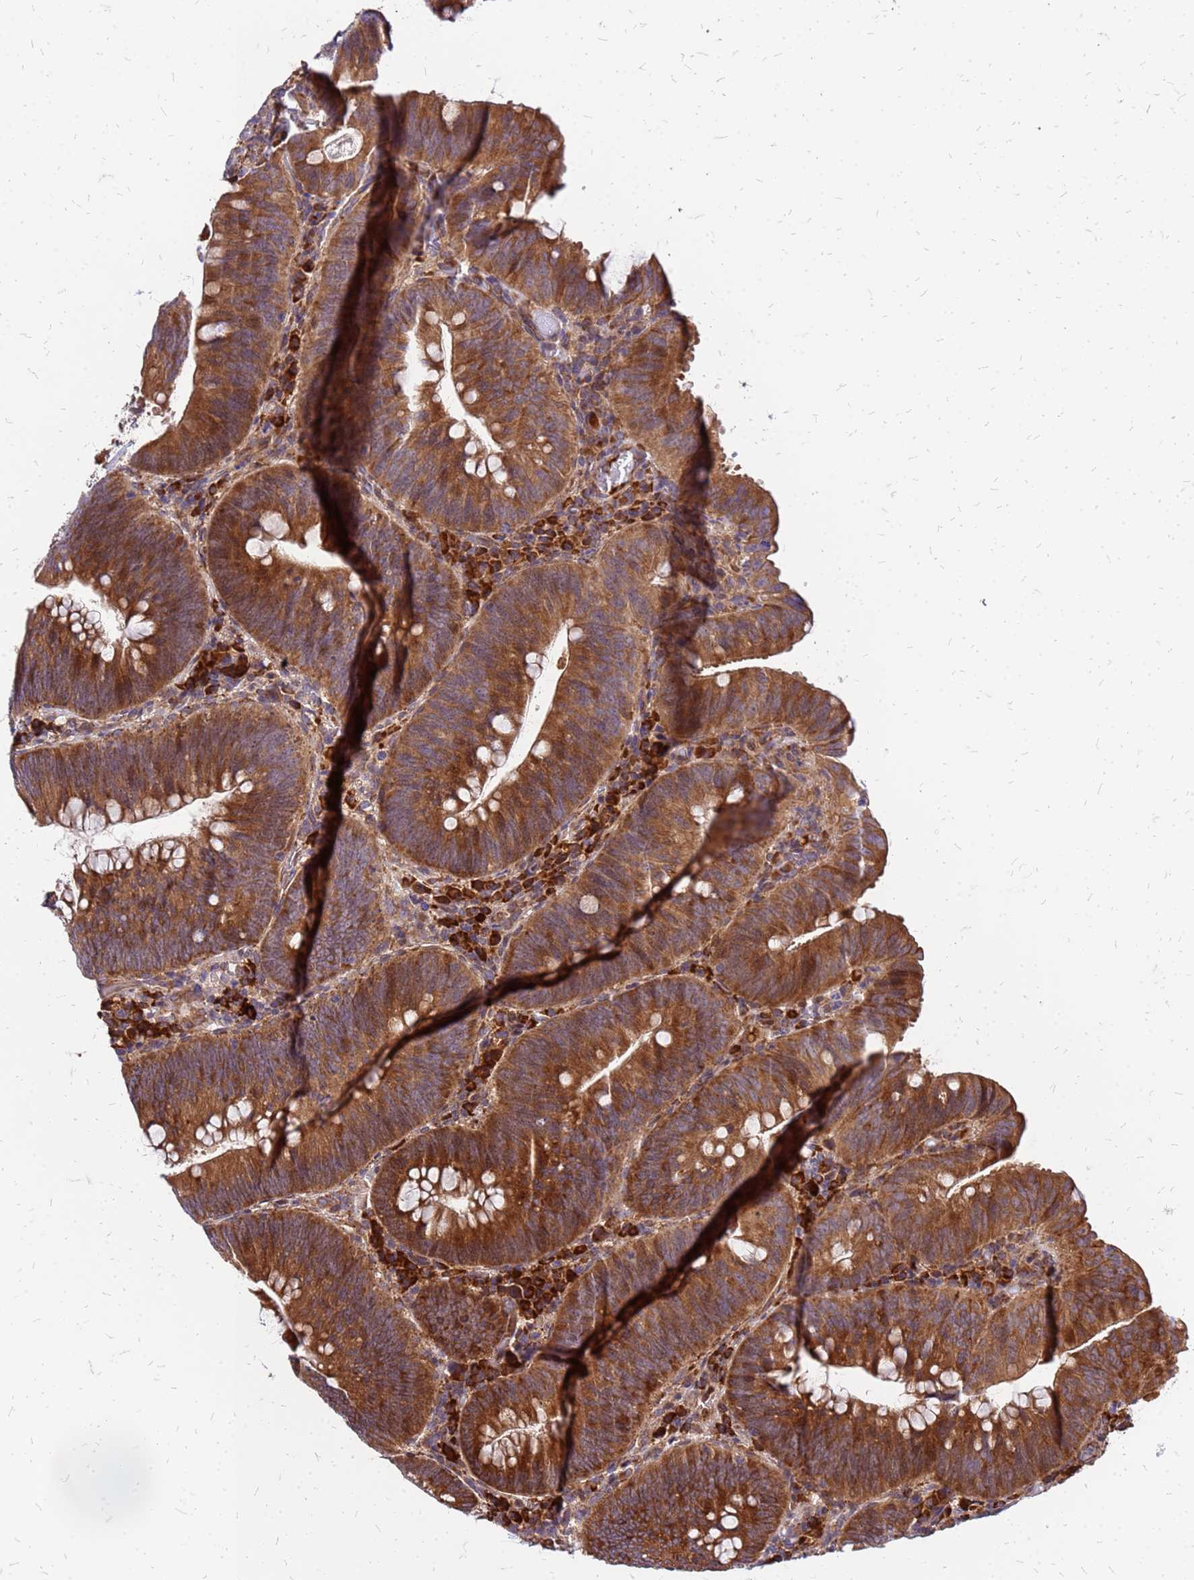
{"staining": {"intensity": "strong", "quantity": ">75%", "location": "cytoplasmic/membranous"}, "tissue": "colorectal cancer", "cell_type": "Tumor cells", "image_type": "cancer", "snomed": [{"axis": "morphology", "description": "Adenocarcinoma, NOS"}, {"axis": "topography", "description": "Rectum"}], "caption": "IHC histopathology image of human colorectal cancer (adenocarcinoma) stained for a protein (brown), which demonstrates high levels of strong cytoplasmic/membranous positivity in approximately >75% of tumor cells.", "gene": "VMO1", "patient": {"sex": "female", "age": 75}}